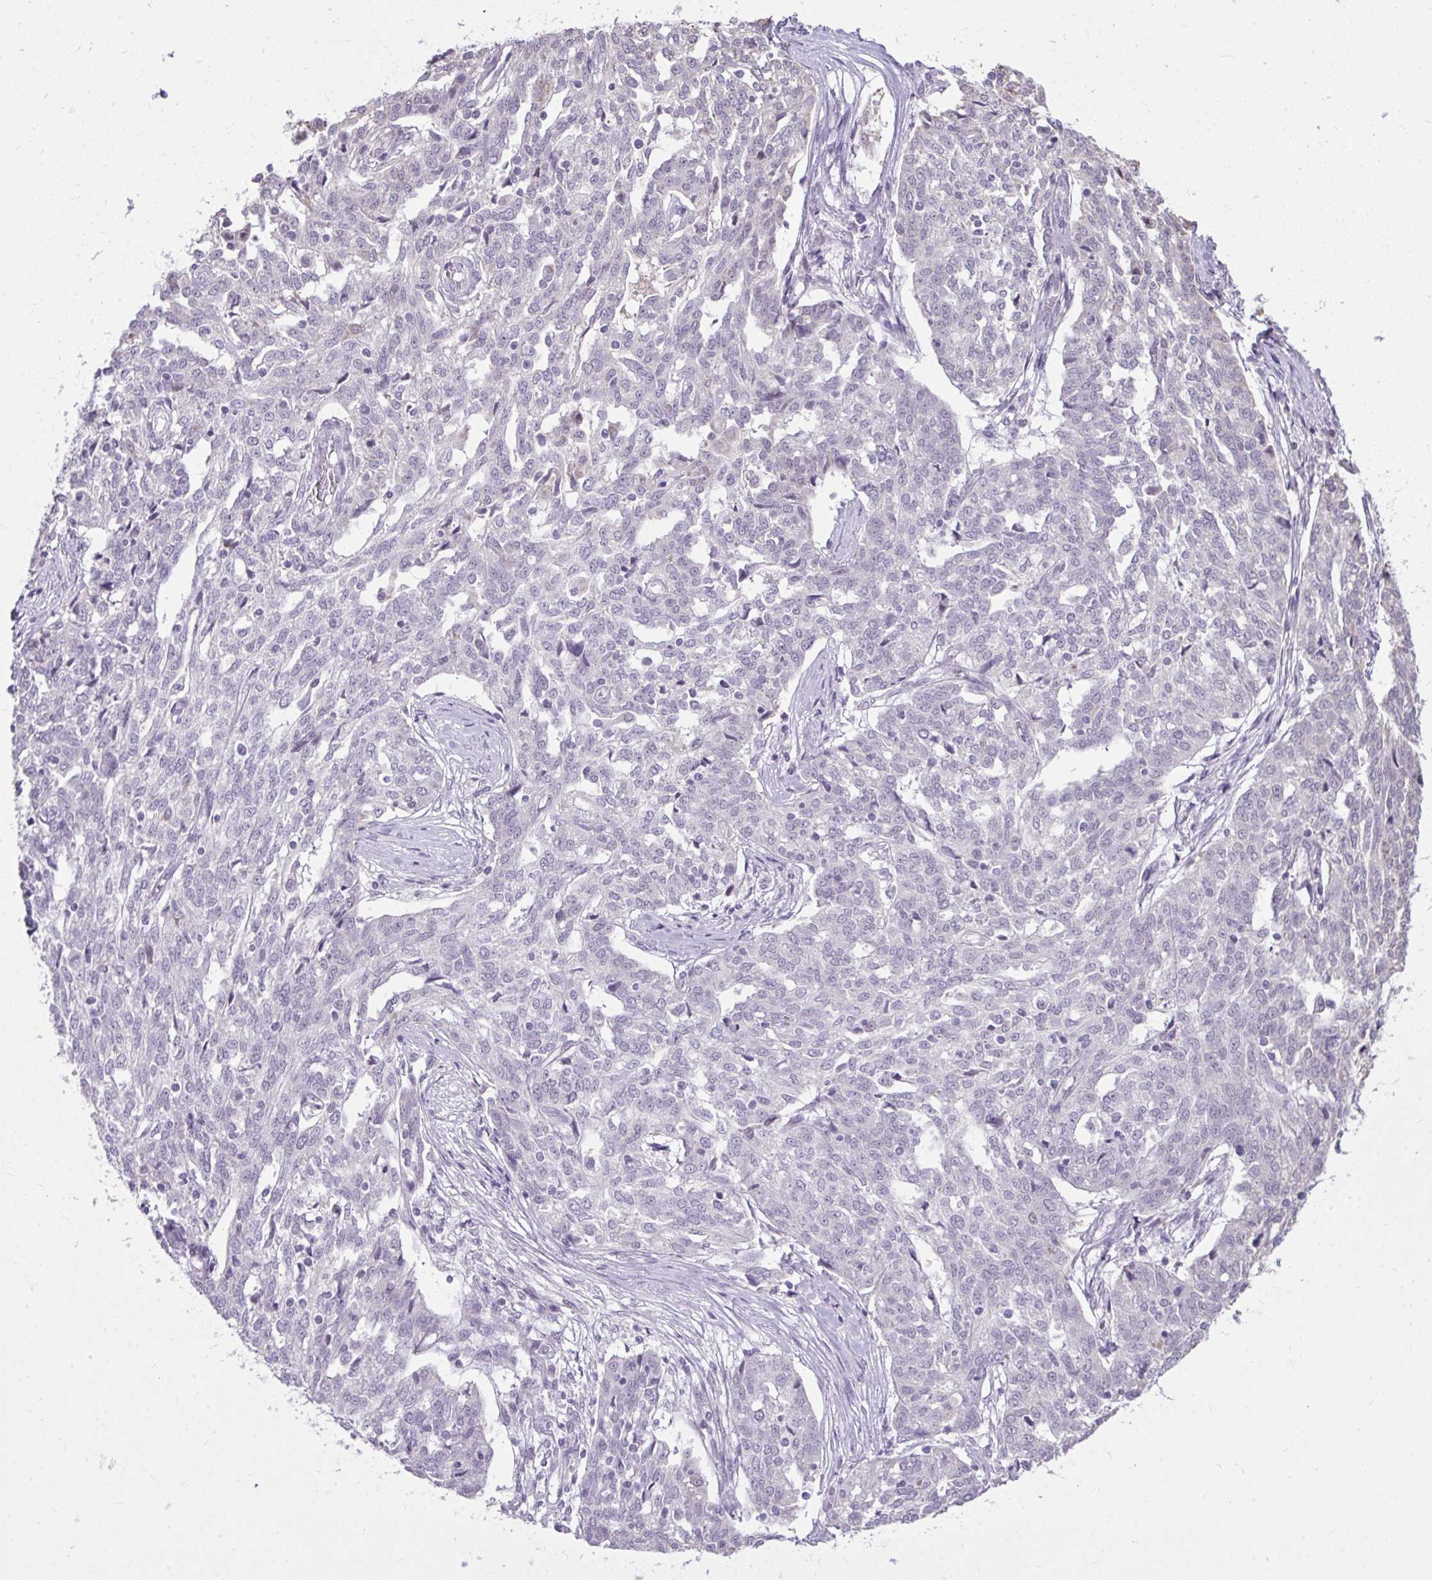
{"staining": {"intensity": "negative", "quantity": "none", "location": "none"}, "tissue": "ovarian cancer", "cell_type": "Tumor cells", "image_type": "cancer", "snomed": [{"axis": "morphology", "description": "Cystadenocarcinoma, serous, NOS"}, {"axis": "topography", "description": "Ovary"}], "caption": "Immunohistochemical staining of ovarian serous cystadenocarcinoma demonstrates no significant expression in tumor cells. (DAB immunohistochemistry (IHC), high magnification).", "gene": "NPPA", "patient": {"sex": "female", "age": 67}}